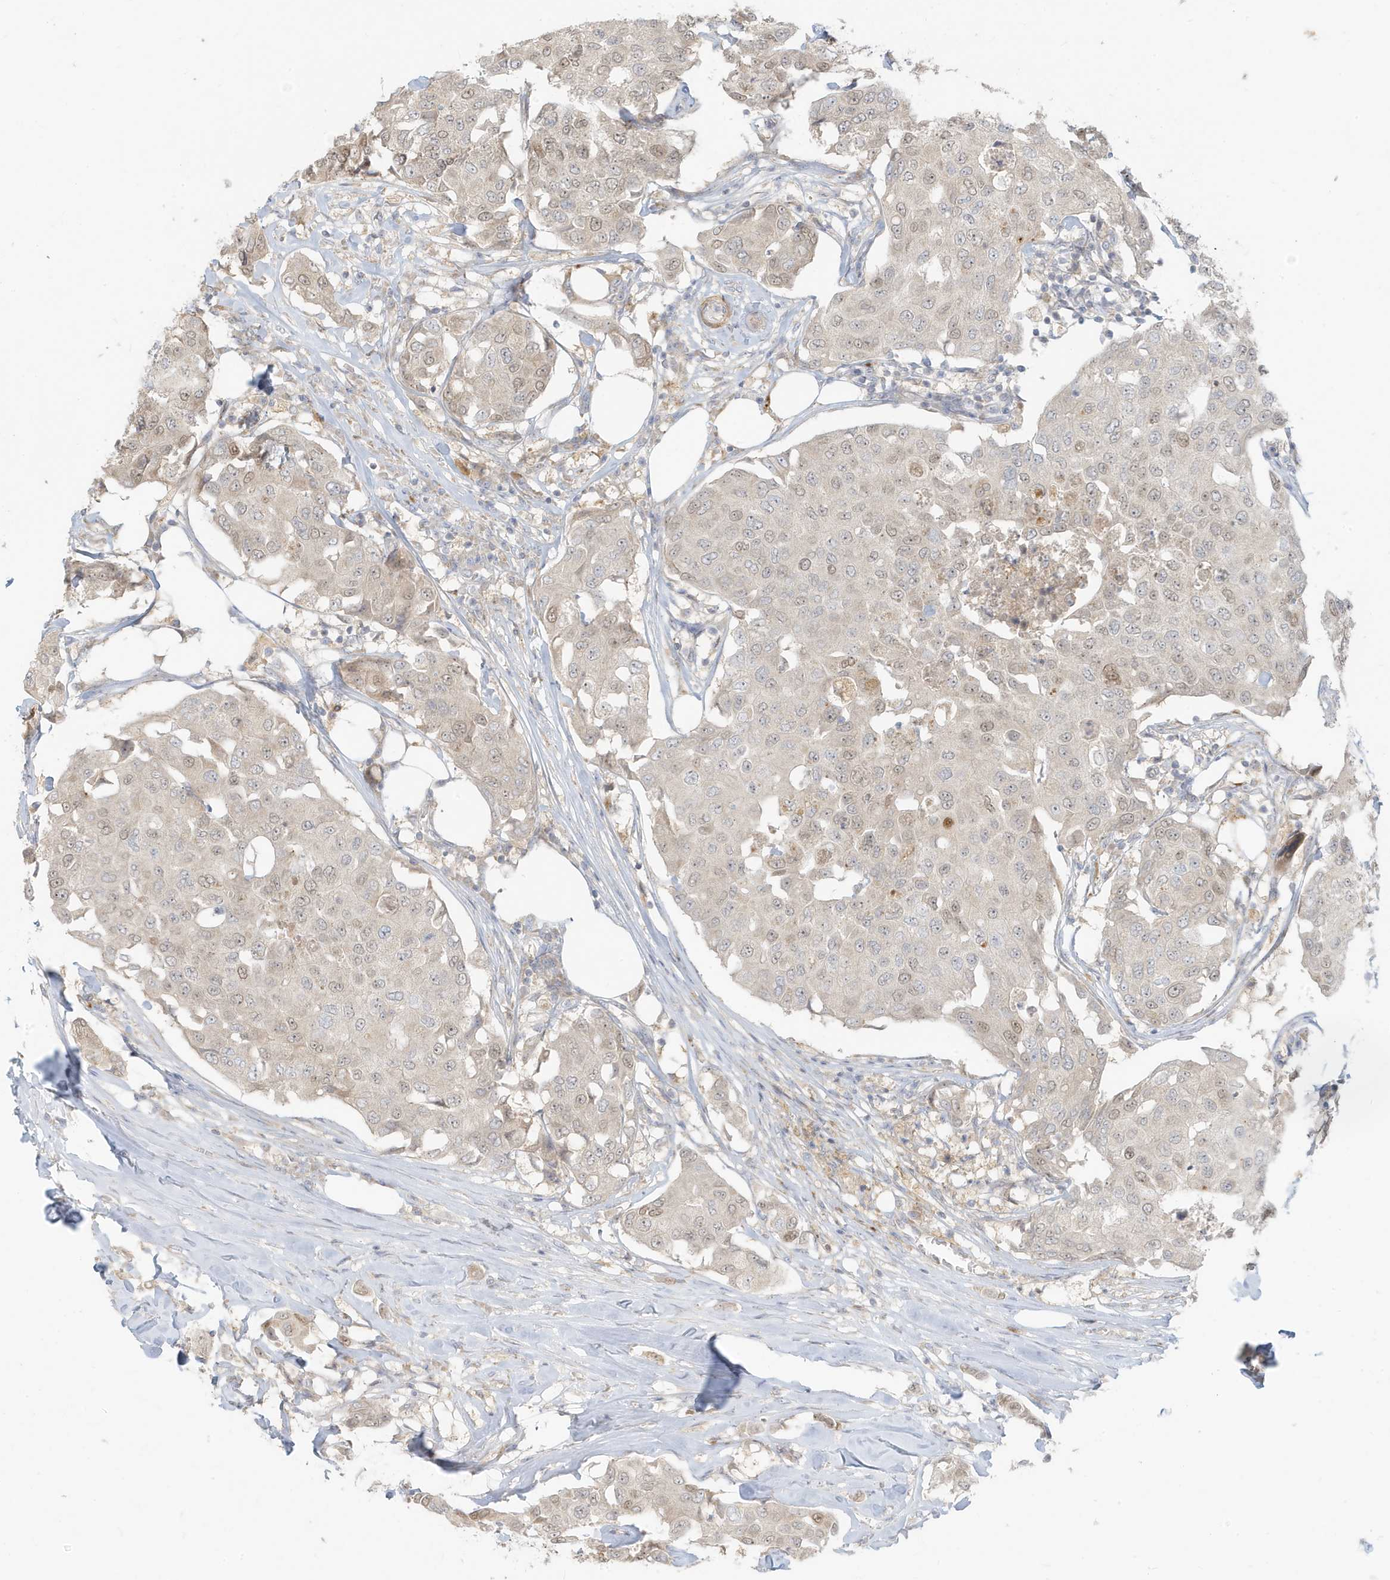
{"staining": {"intensity": "weak", "quantity": "<25%", "location": "nuclear"}, "tissue": "breast cancer", "cell_type": "Tumor cells", "image_type": "cancer", "snomed": [{"axis": "morphology", "description": "Duct carcinoma"}, {"axis": "topography", "description": "Breast"}], "caption": "Breast infiltrating ductal carcinoma was stained to show a protein in brown. There is no significant expression in tumor cells.", "gene": "MCOLN1", "patient": {"sex": "female", "age": 80}}